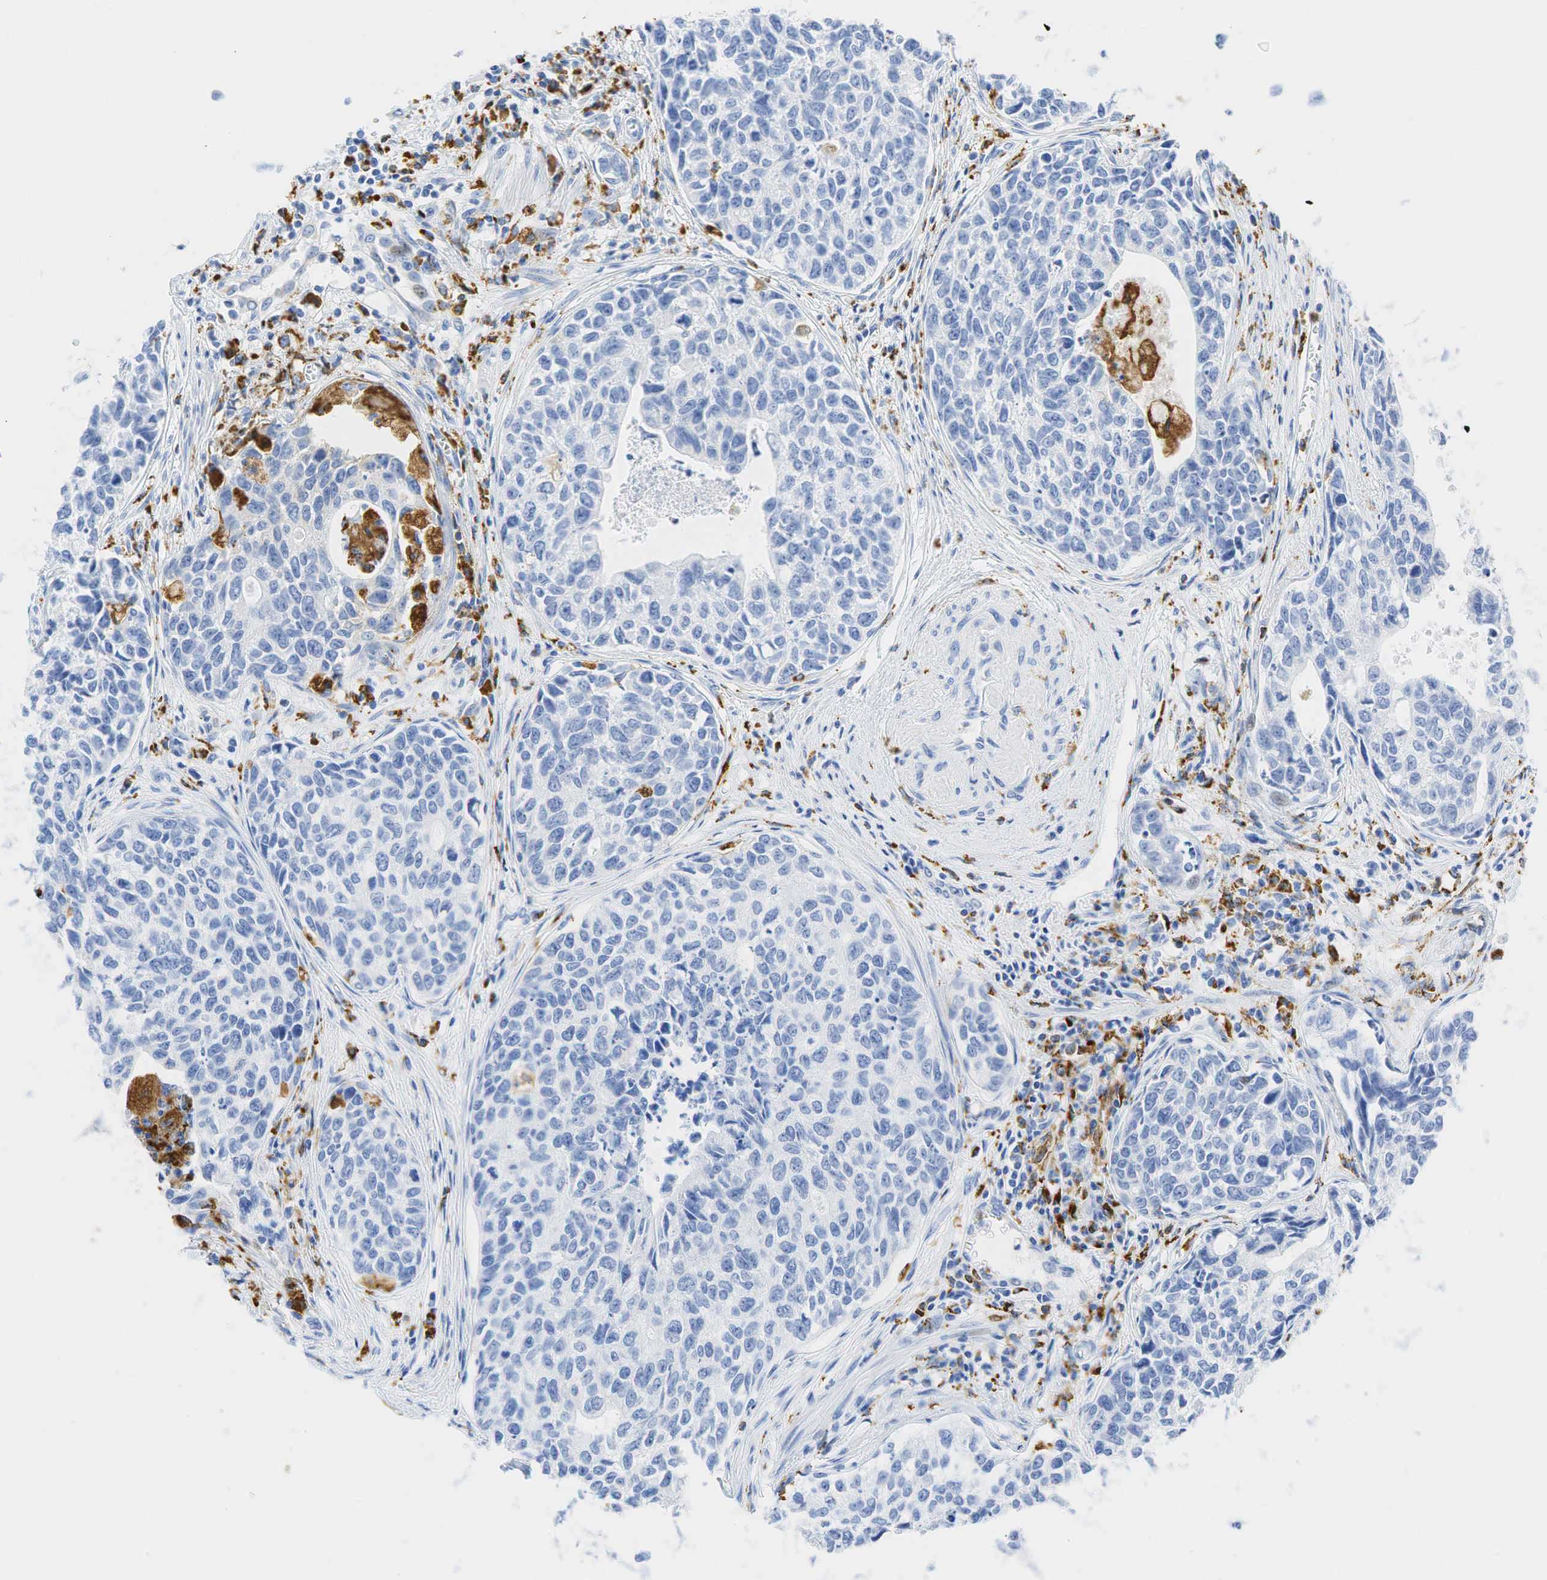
{"staining": {"intensity": "negative", "quantity": "none", "location": "none"}, "tissue": "urothelial cancer", "cell_type": "Tumor cells", "image_type": "cancer", "snomed": [{"axis": "morphology", "description": "Urothelial carcinoma, High grade"}, {"axis": "topography", "description": "Urinary bladder"}], "caption": "Immunohistochemical staining of urothelial cancer displays no significant positivity in tumor cells.", "gene": "CD68", "patient": {"sex": "male", "age": 81}}